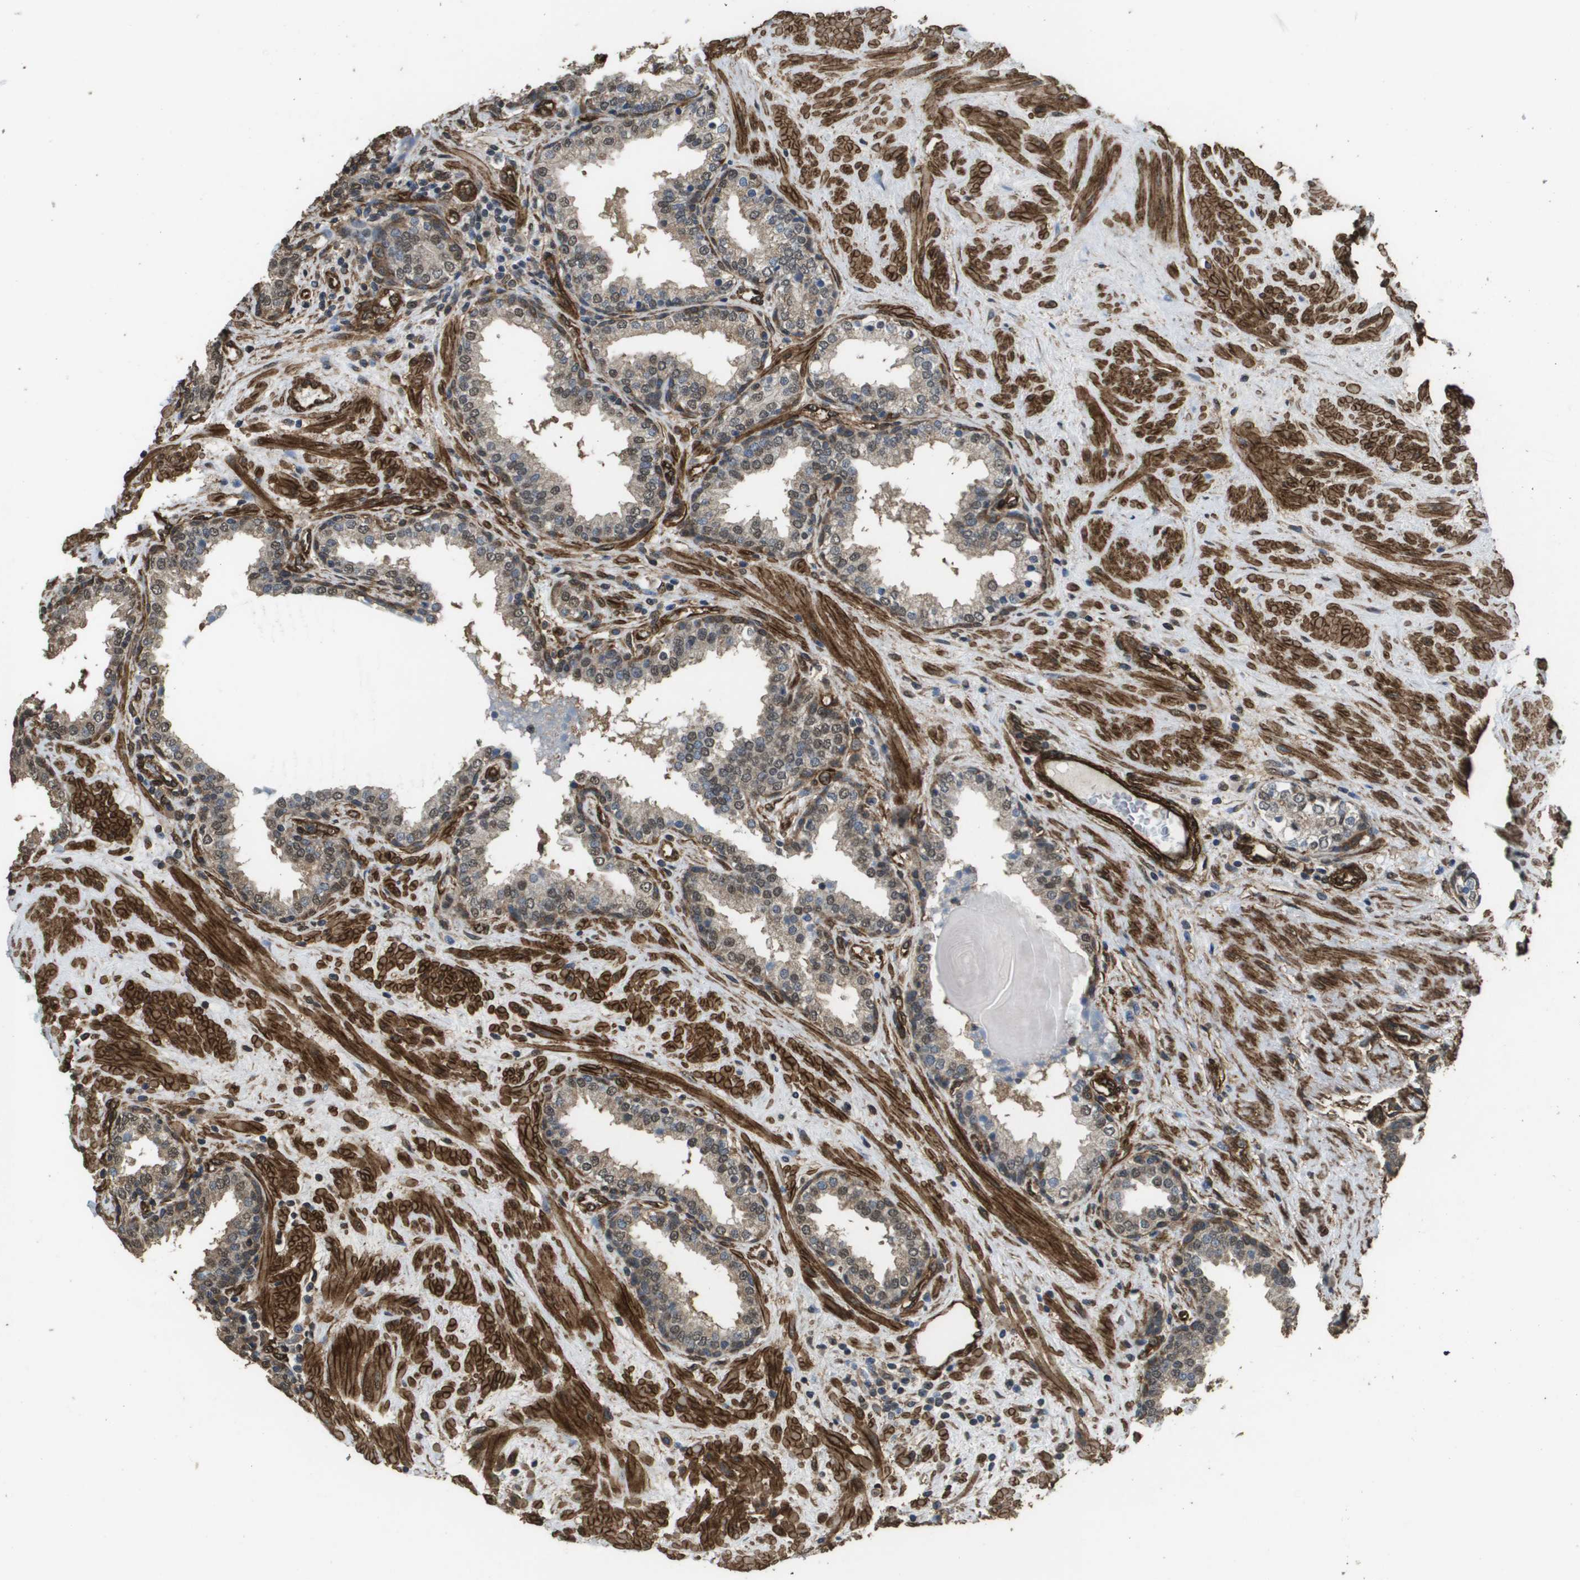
{"staining": {"intensity": "weak", "quantity": ">75%", "location": "nuclear"}, "tissue": "prostate", "cell_type": "Glandular cells", "image_type": "normal", "snomed": [{"axis": "morphology", "description": "Normal tissue, NOS"}, {"axis": "topography", "description": "Prostate"}], "caption": "DAB immunohistochemical staining of unremarkable prostate demonstrates weak nuclear protein staining in approximately >75% of glandular cells. Using DAB (3,3'-diaminobenzidine) (brown) and hematoxylin (blue) stains, captured at high magnification using brightfield microscopy.", "gene": "AAMP", "patient": {"sex": "male", "age": 51}}